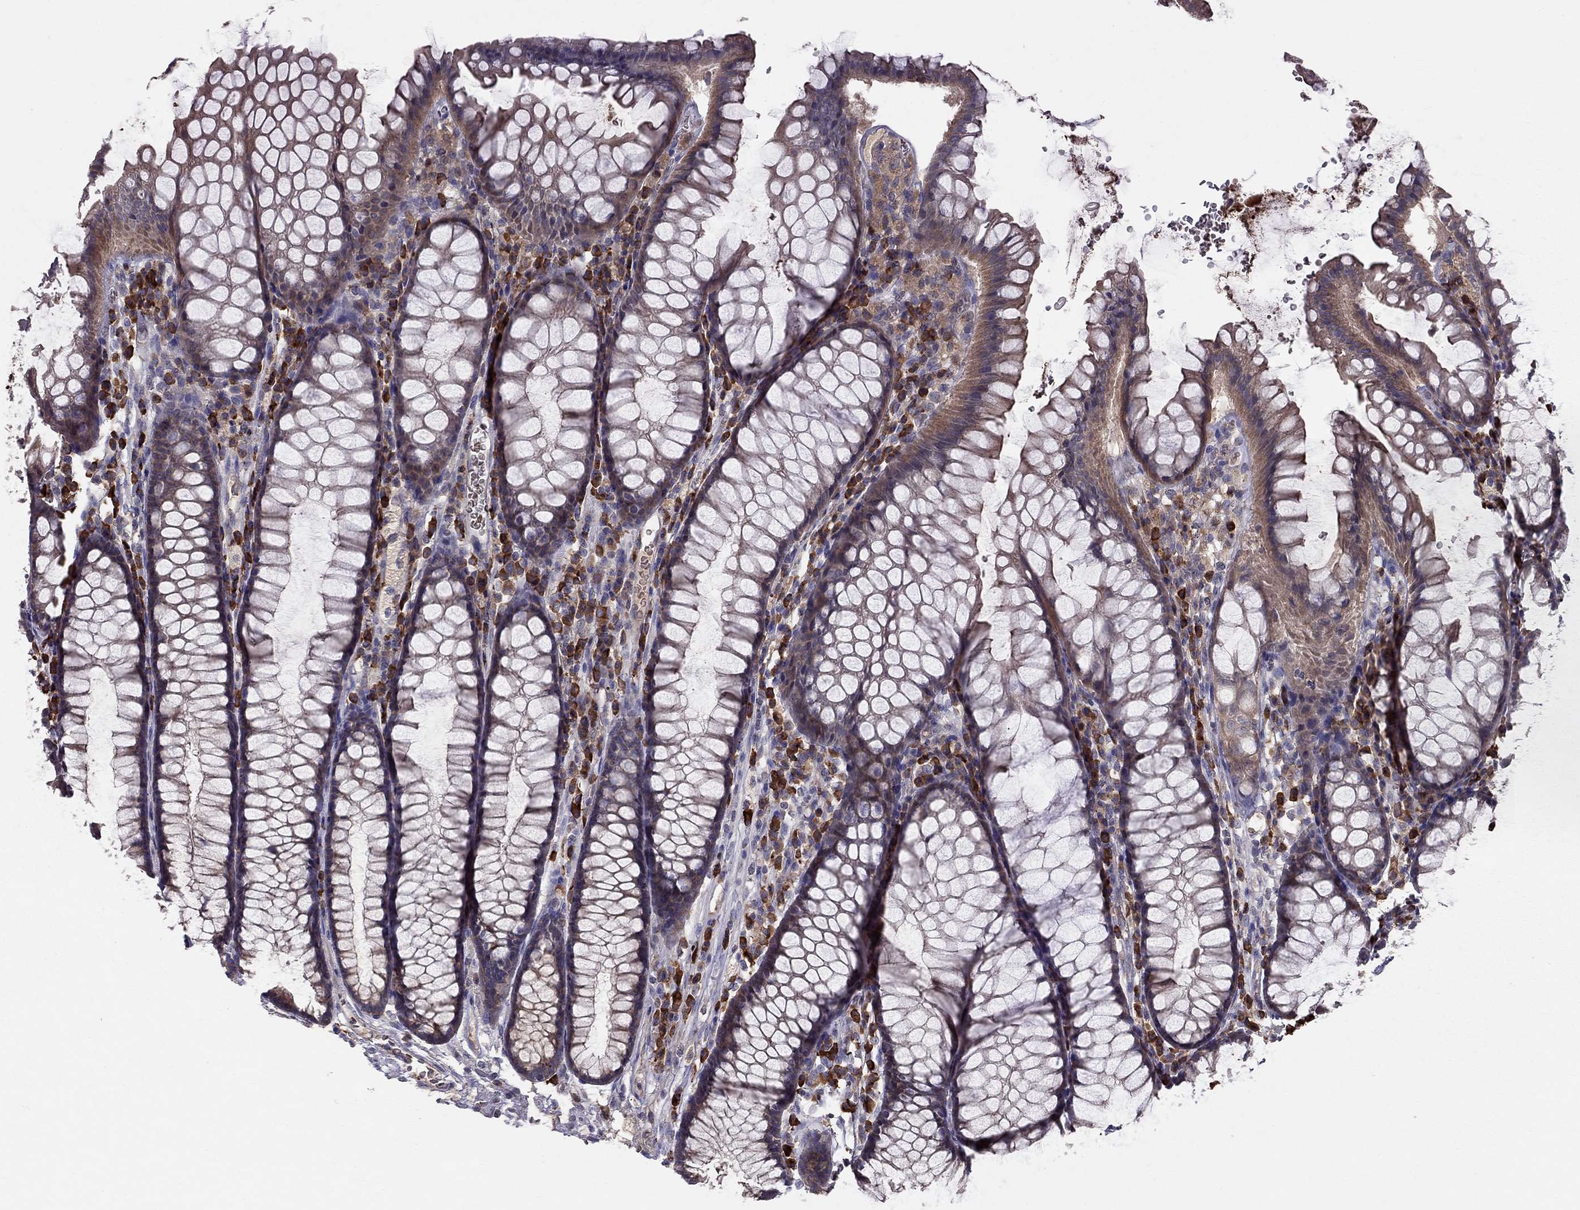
{"staining": {"intensity": "moderate", "quantity": "25%-75%", "location": "cytoplasmic/membranous"}, "tissue": "rectum", "cell_type": "Glandular cells", "image_type": "normal", "snomed": [{"axis": "morphology", "description": "Normal tissue, NOS"}, {"axis": "topography", "description": "Rectum"}], "caption": "Approximately 25%-75% of glandular cells in benign rectum demonstrate moderate cytoplasmic/membranous protein staining as visualized by brown immunohistochemical staining.", "gene": "PIK3CG", "patient": {"sex": "female", "age": 68}}